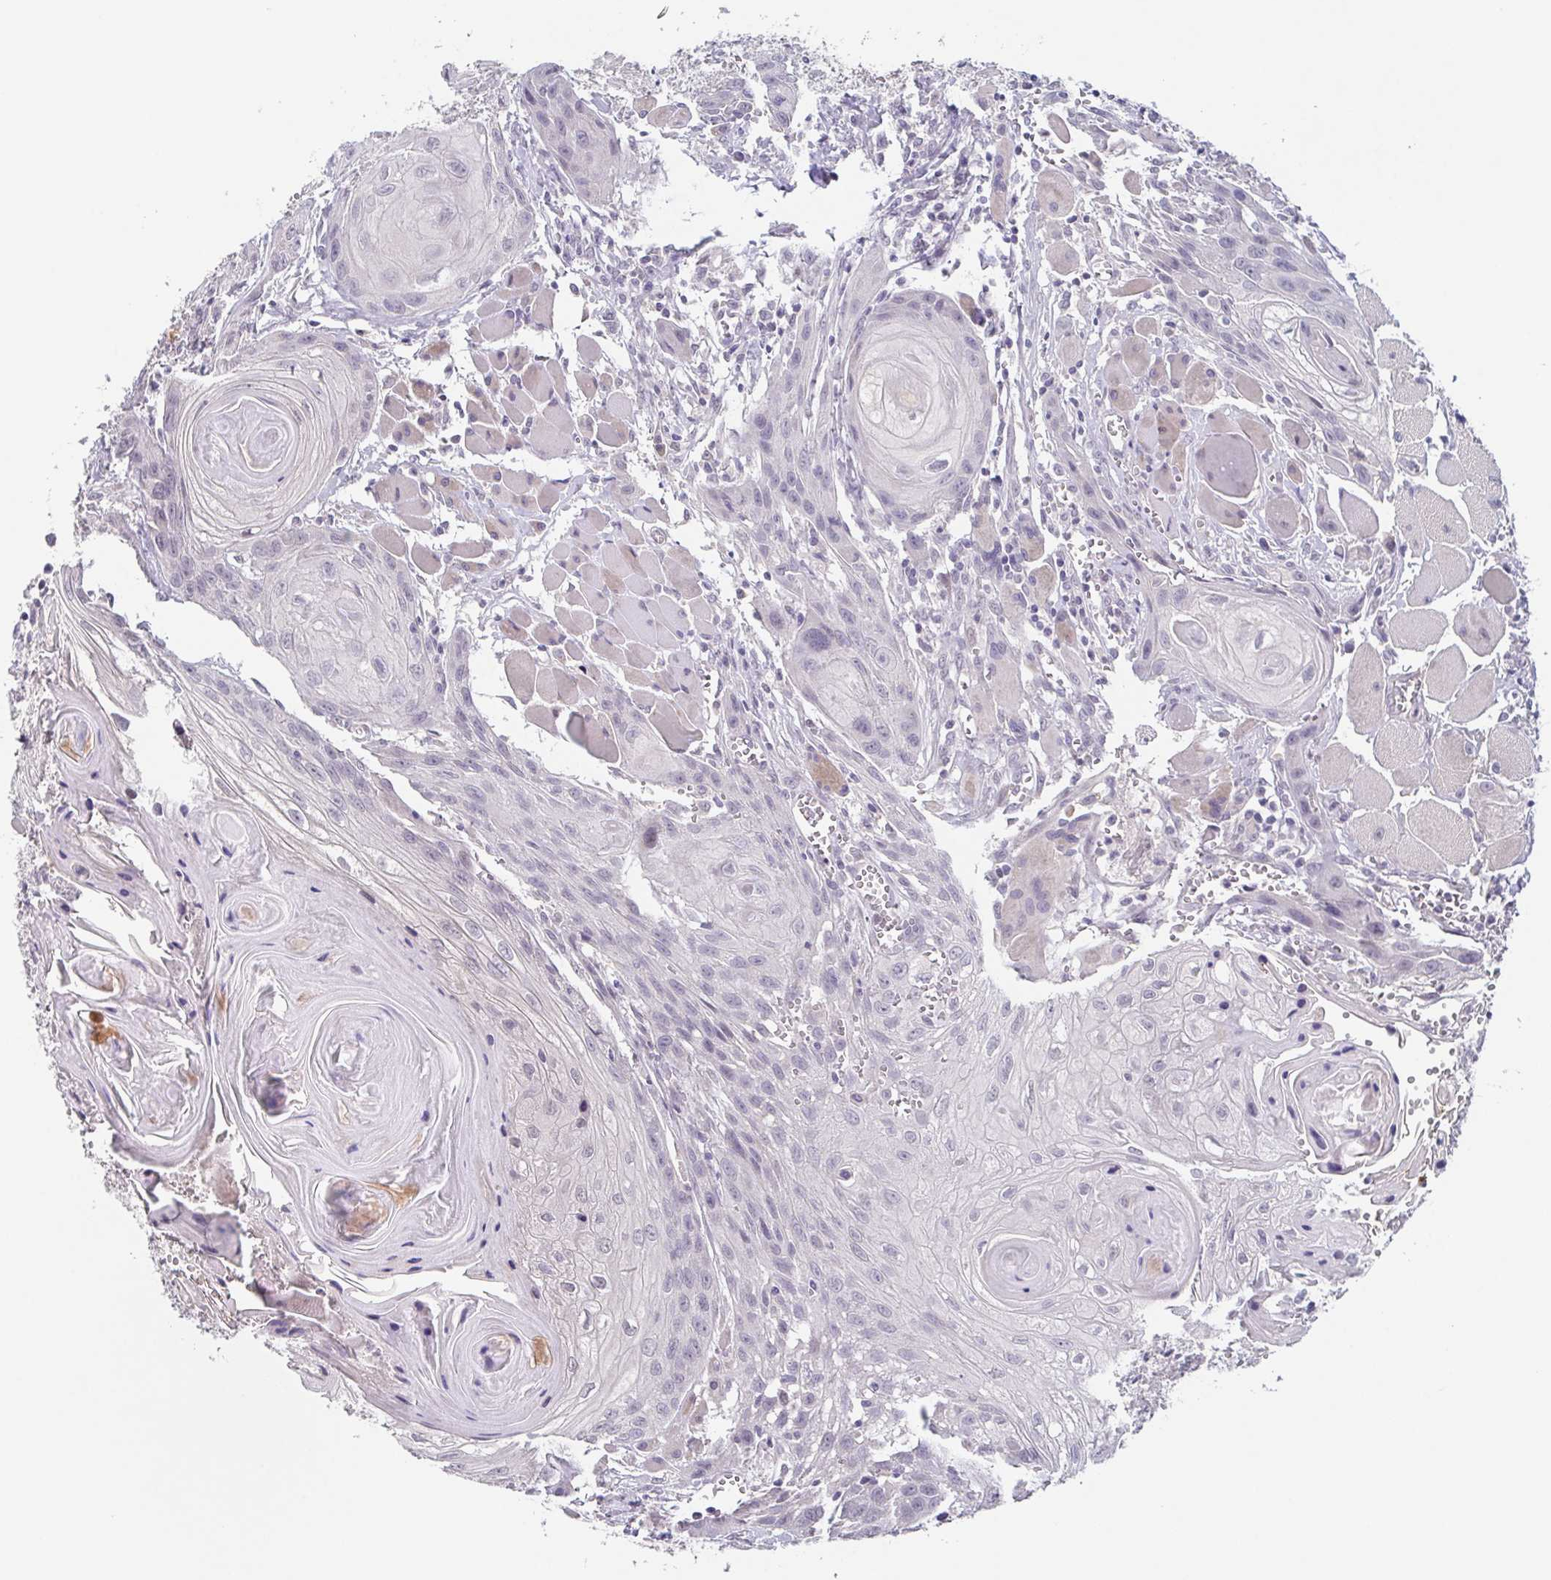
{"staining": {"intensity": "negative", "quantity": "none", "location": "none"}, "tissue": "head and neck cancer", "cell_type": "Tumor cells", "image_type": "cancer", "snomed": [{"axis": "morphology", "description": "Squamous cell carcinoma, NOS"}, {"axis": "topography", "description": "Oral tissue"}, {"axis": "topography", "description": "Head-Neck"}], "caption": "There is no significant expression in tumor cells of squamous cell carcinoma (head and neck). (Stains: DAB (3,3'-diaminobenzidine) IHC with hematoxylin counter stain, Microscopy: brightfield microscopy at high magnification).", "gene": "GHRL", "patient": {"sex": "male", "age": 58}}